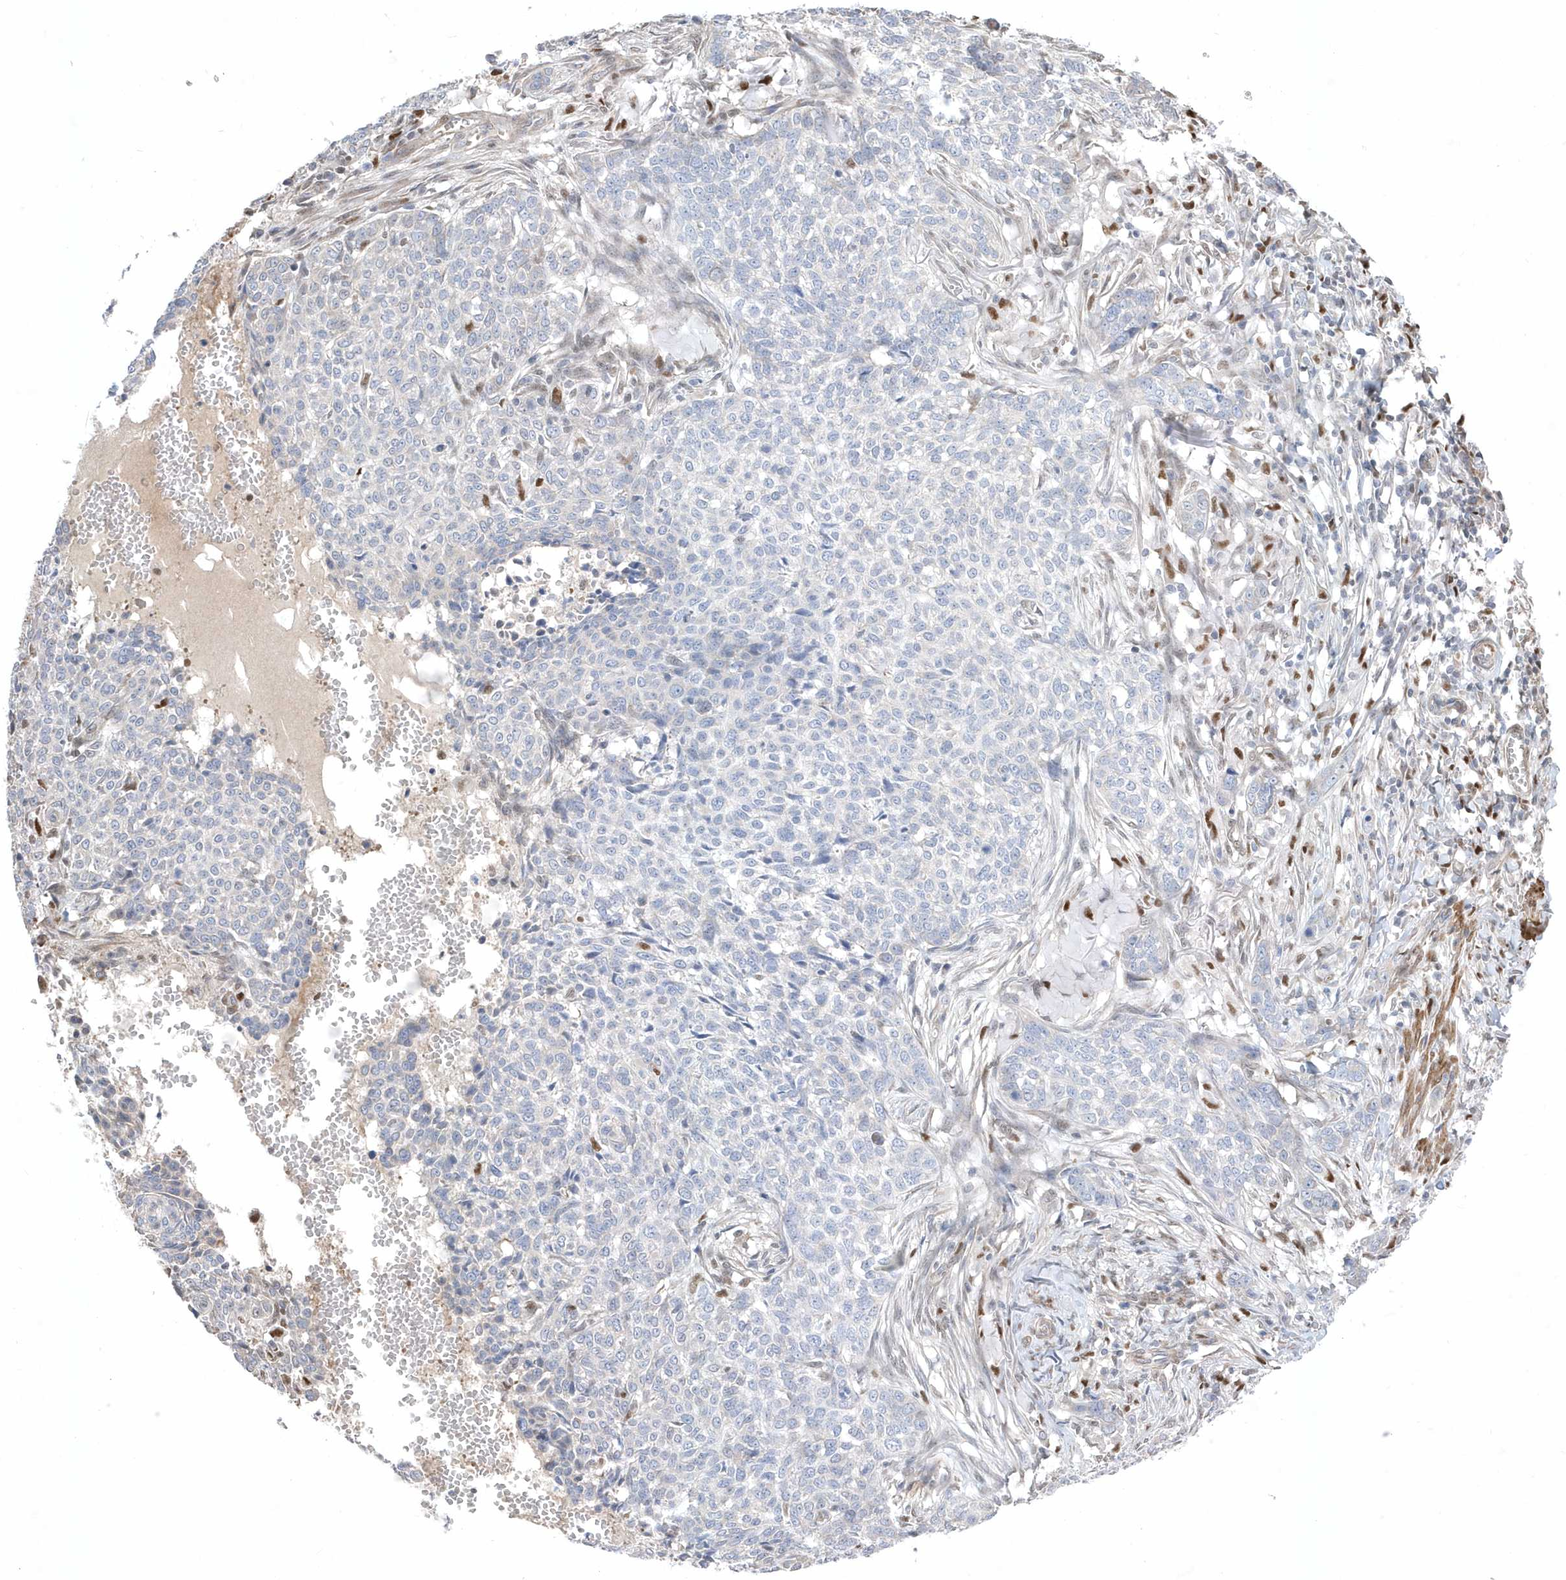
{"staining": {"intensity": "negative", "quantity": "none", "location": "none"}, "tissue": "skin cancer", "cell_type": "Tumor cells", "image_type": "cancer", "snomed": [{"axis": "morphology", "description": "Basal cell carcinoma"}, {"axis": "topography", "description": "Skin"}], "caption": "High magnification brightfield microscopy of basal cell carcinoma (skin) stained with DAB (brown) and counterstained with hematoxylin (blue): tumor cells show no significant staining.", "gene": "GTPBP6", "patient": {"sex": "male", "age": 85}}